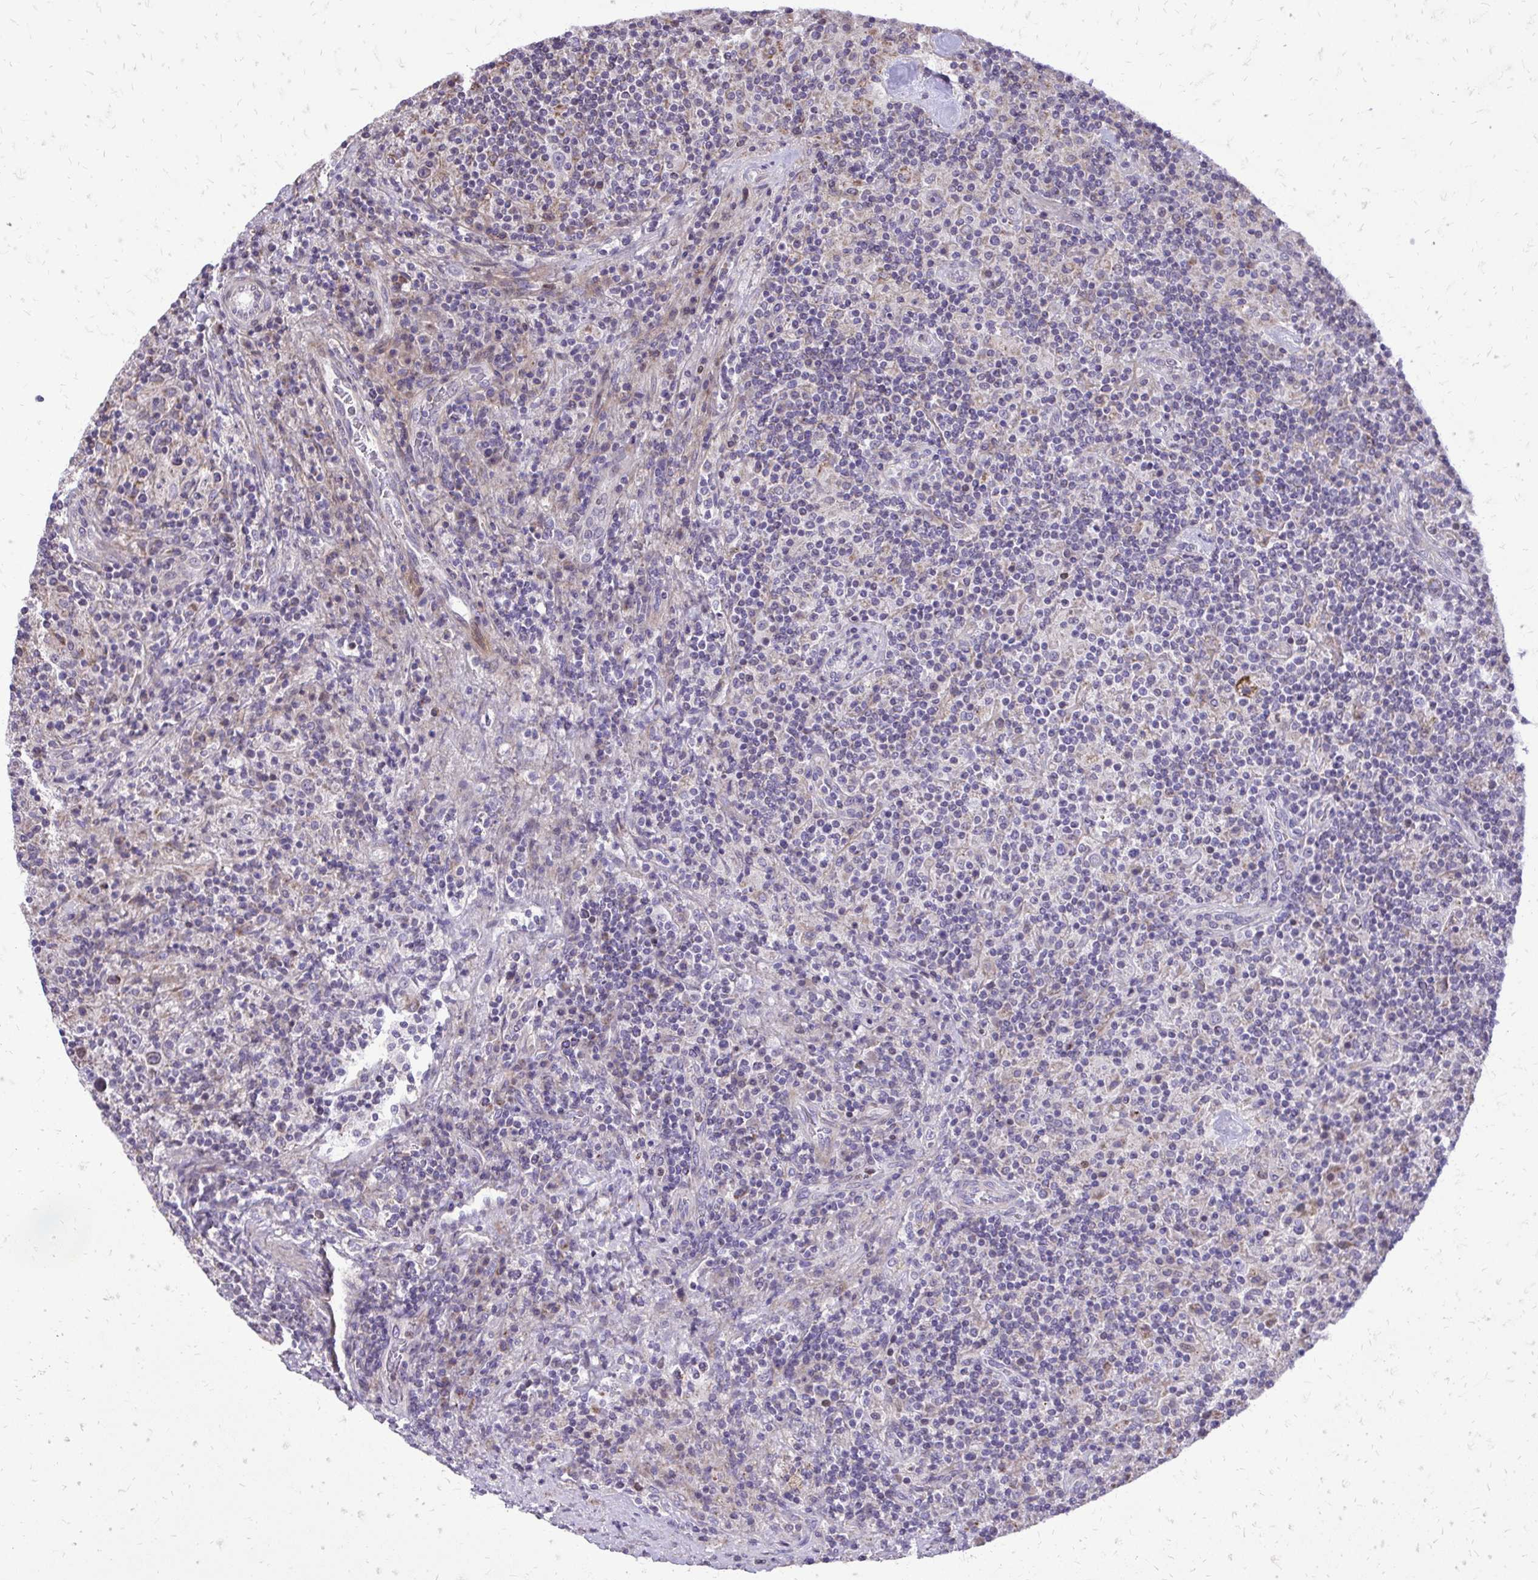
{"staining": {"intensity": "negative", "quantity": "none", "location": "none"}, "tissue": "lymphoma", "cell_type": "Tumor cells", "image_type": "cancer", "snomed": [{"axis": "morphology", "description": "Hodgkin's disease, NOS"}, {"axis": "topography", "description": "Lymph node"}], "caption": "Micrograph shows no protein expression in tumor cells of lymphoma tissue.", "gene": "ABCC3", "patient": {"sex": "male", "age": 70}}